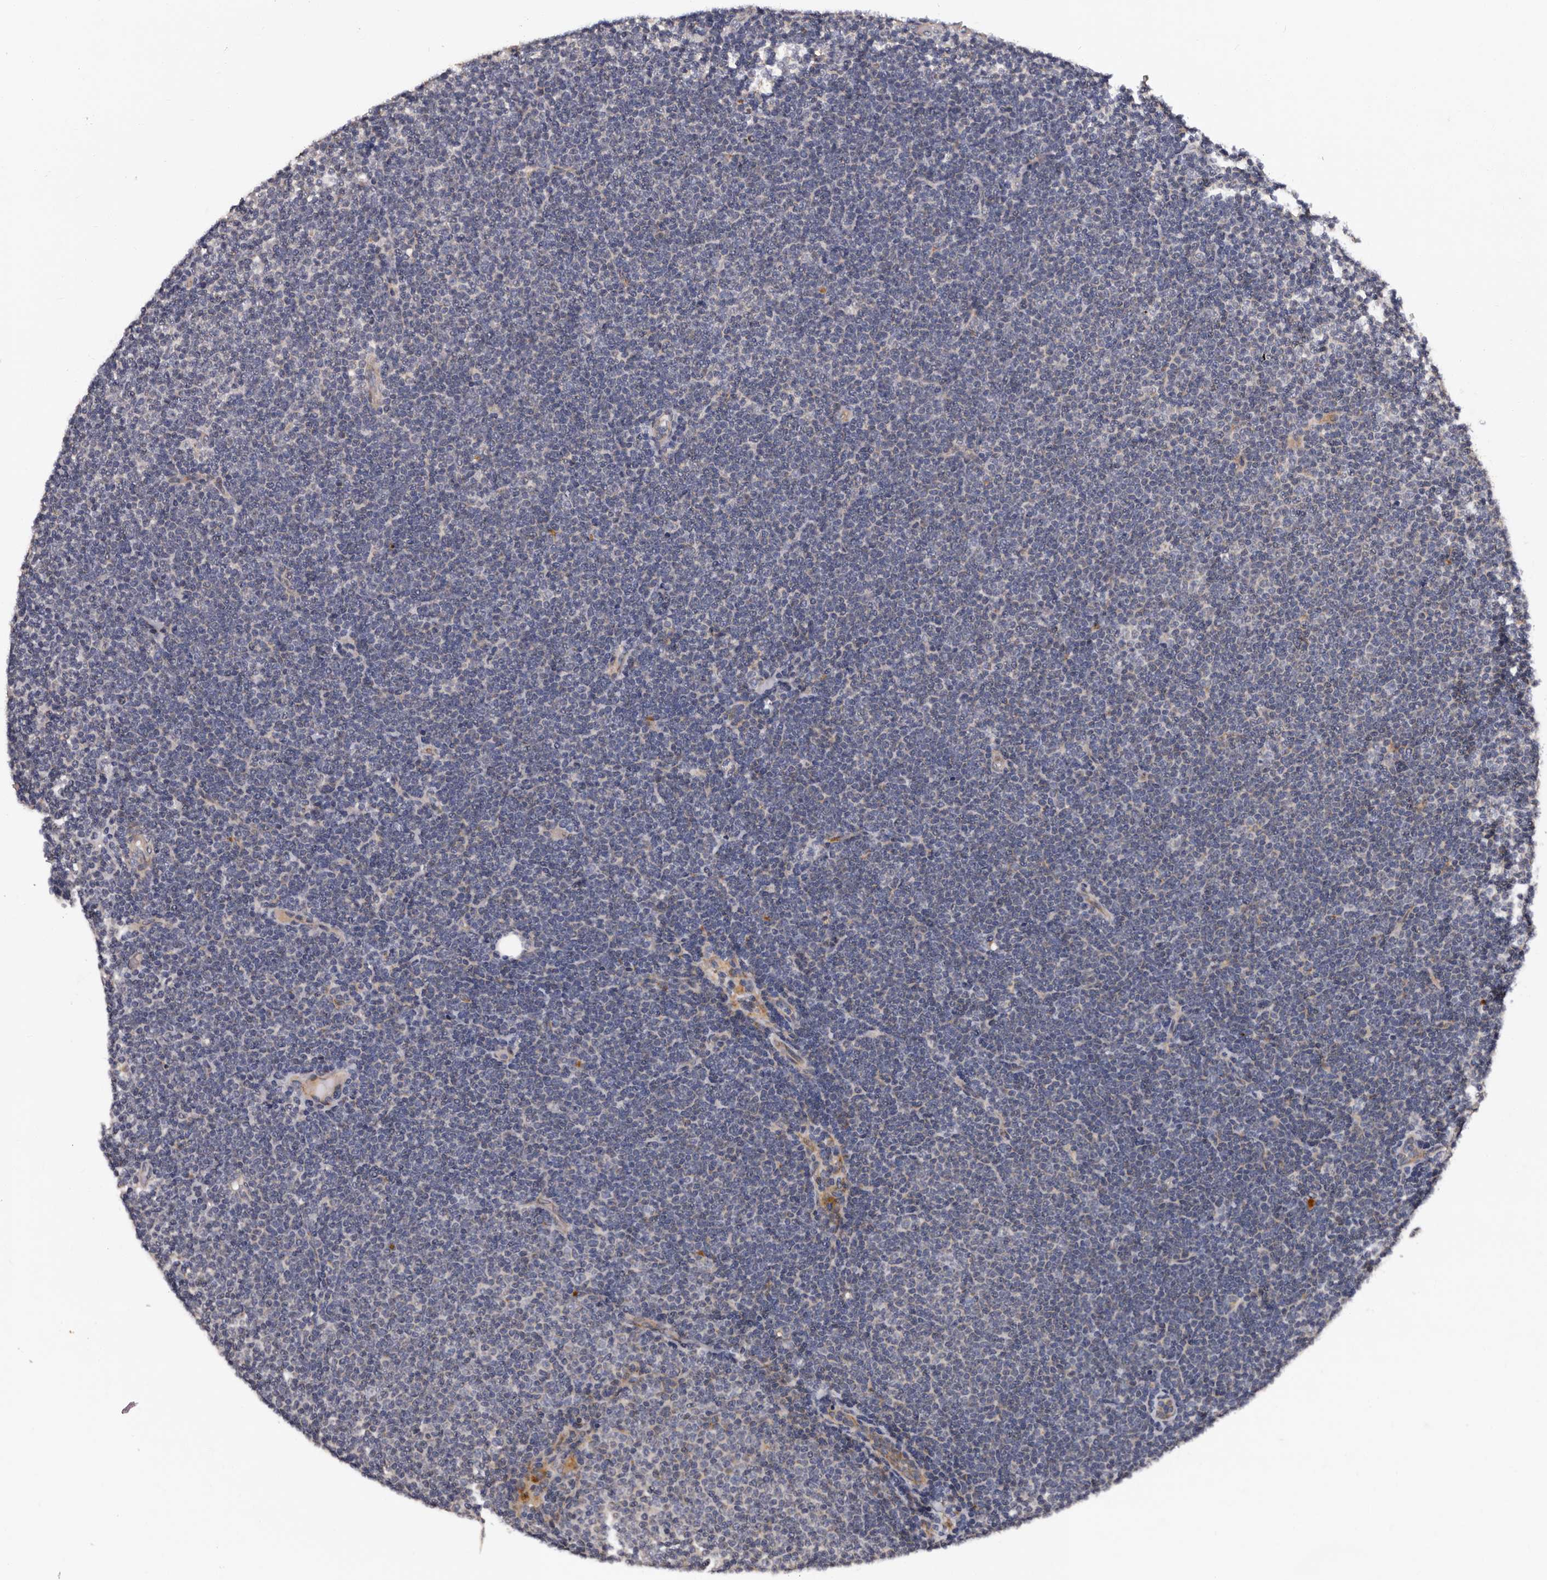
{"staining": {"intensity": "negative", "quantity": "none", "location": "none"}, "tissue": "lymphoma", "cell_type": "Tumor cells", "image_type": "cancer", "snomed": [{"axis": "morphology", "description": "Malignant lymphoma, non-Hodgkin's type, Low grade"}, {"axis": "topography", "description": "Lymph node"}], "caption": "This is an immunohistochemistry (IHC) micrograph of human malignant lymphoma, non-Hodgkin's type (low-grade). There is no staining in tumor cells.", "gene": "ADCK5", "patient": {"sex": "female", "age": 53}}